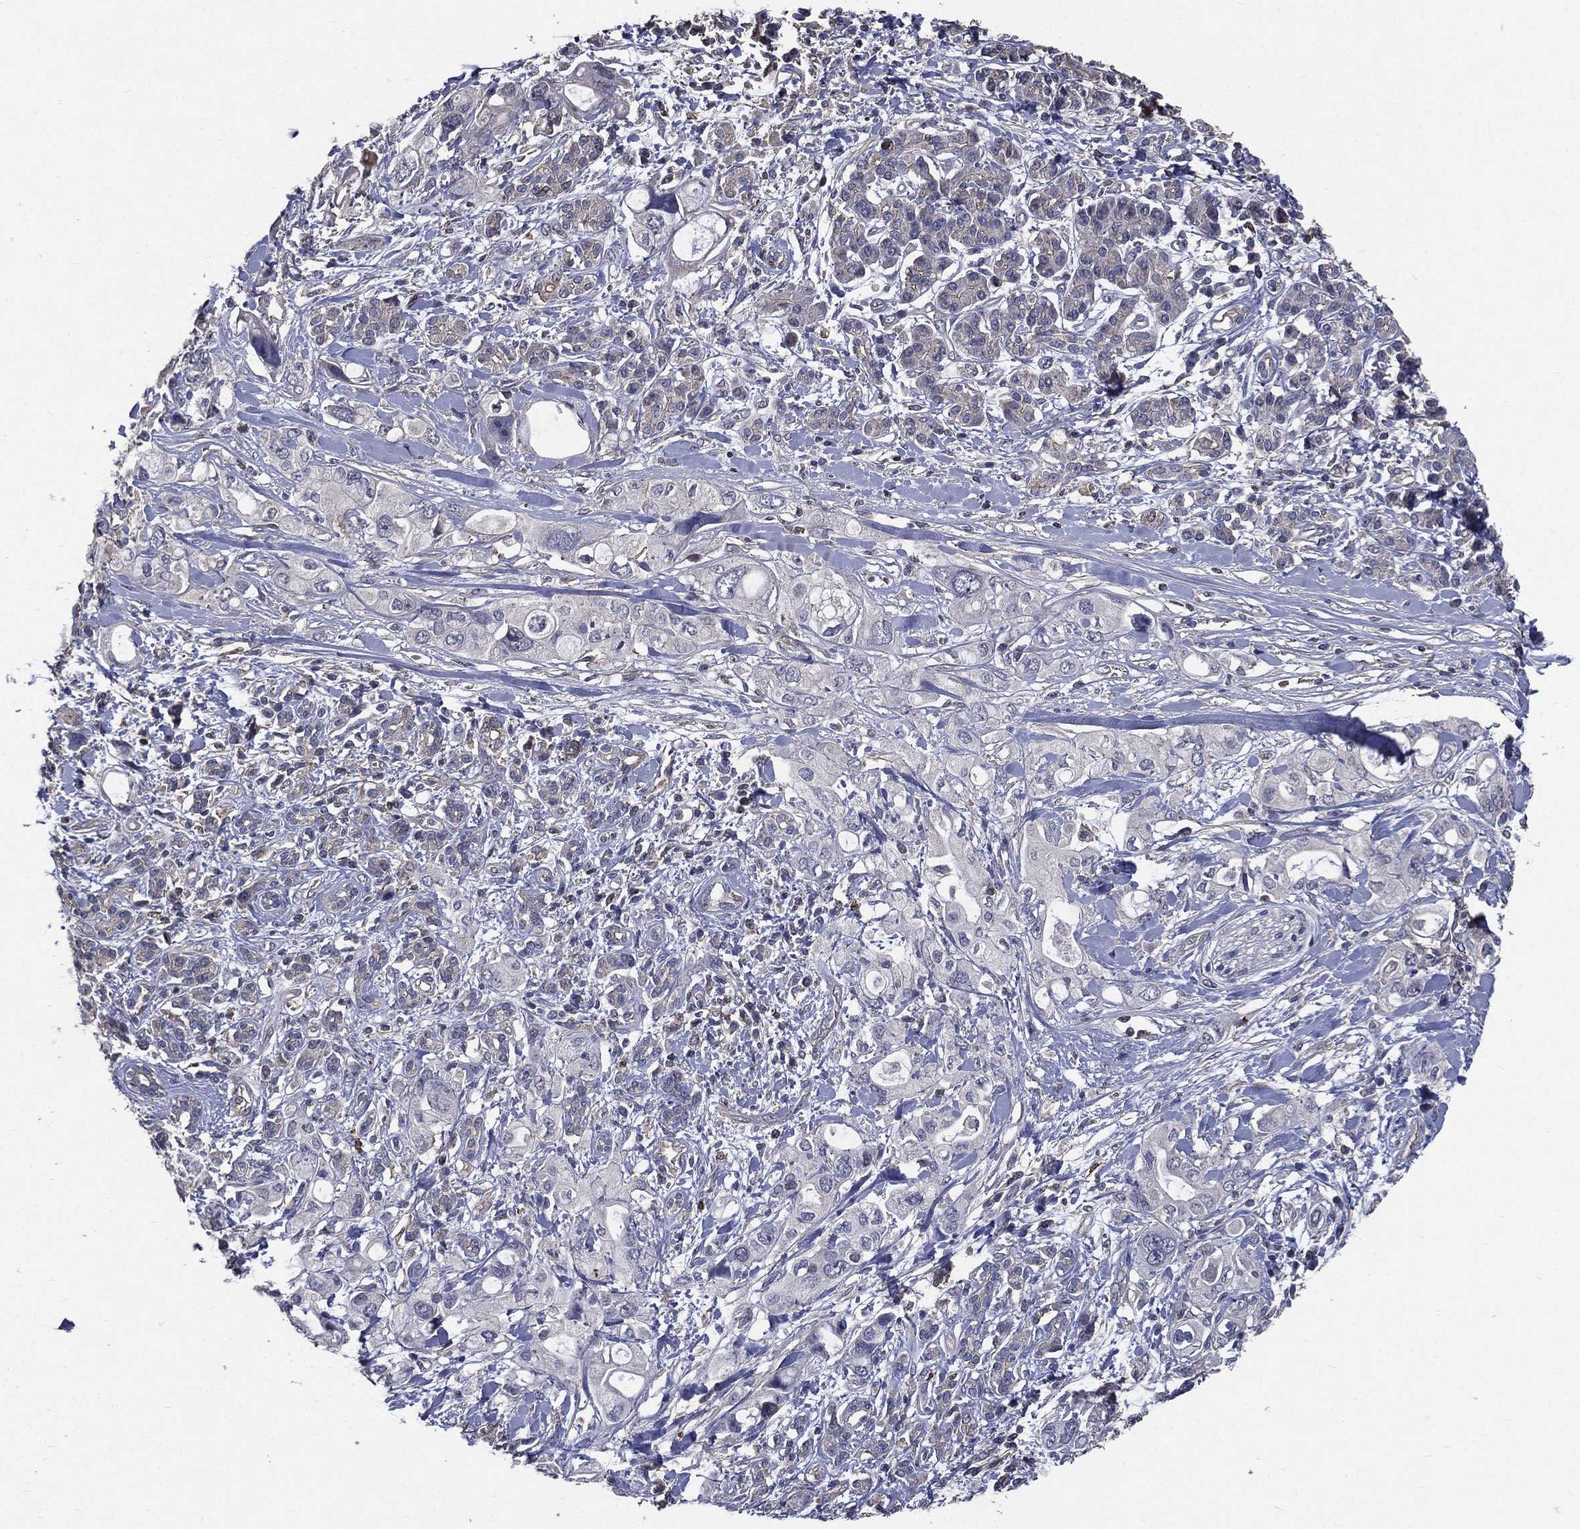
{"staining": {"intensity": "negative", "quantity": "none", "location": "none"}, "tissue": "pancreatic cancer", "cell_type": "Tumor cells", "image_type": "cancer", "snomed": [{"axis": "morphology", "description": "Adenocarcinoma, NOS"}, {"axis": "topography", "description": "Pancreas"}], "caption": "IHC of pancreatic adenocarcinoma shows no staining in tumor cells.", "gene": "SERPINB2", "patient": {"sex": "female", "age": 56}}